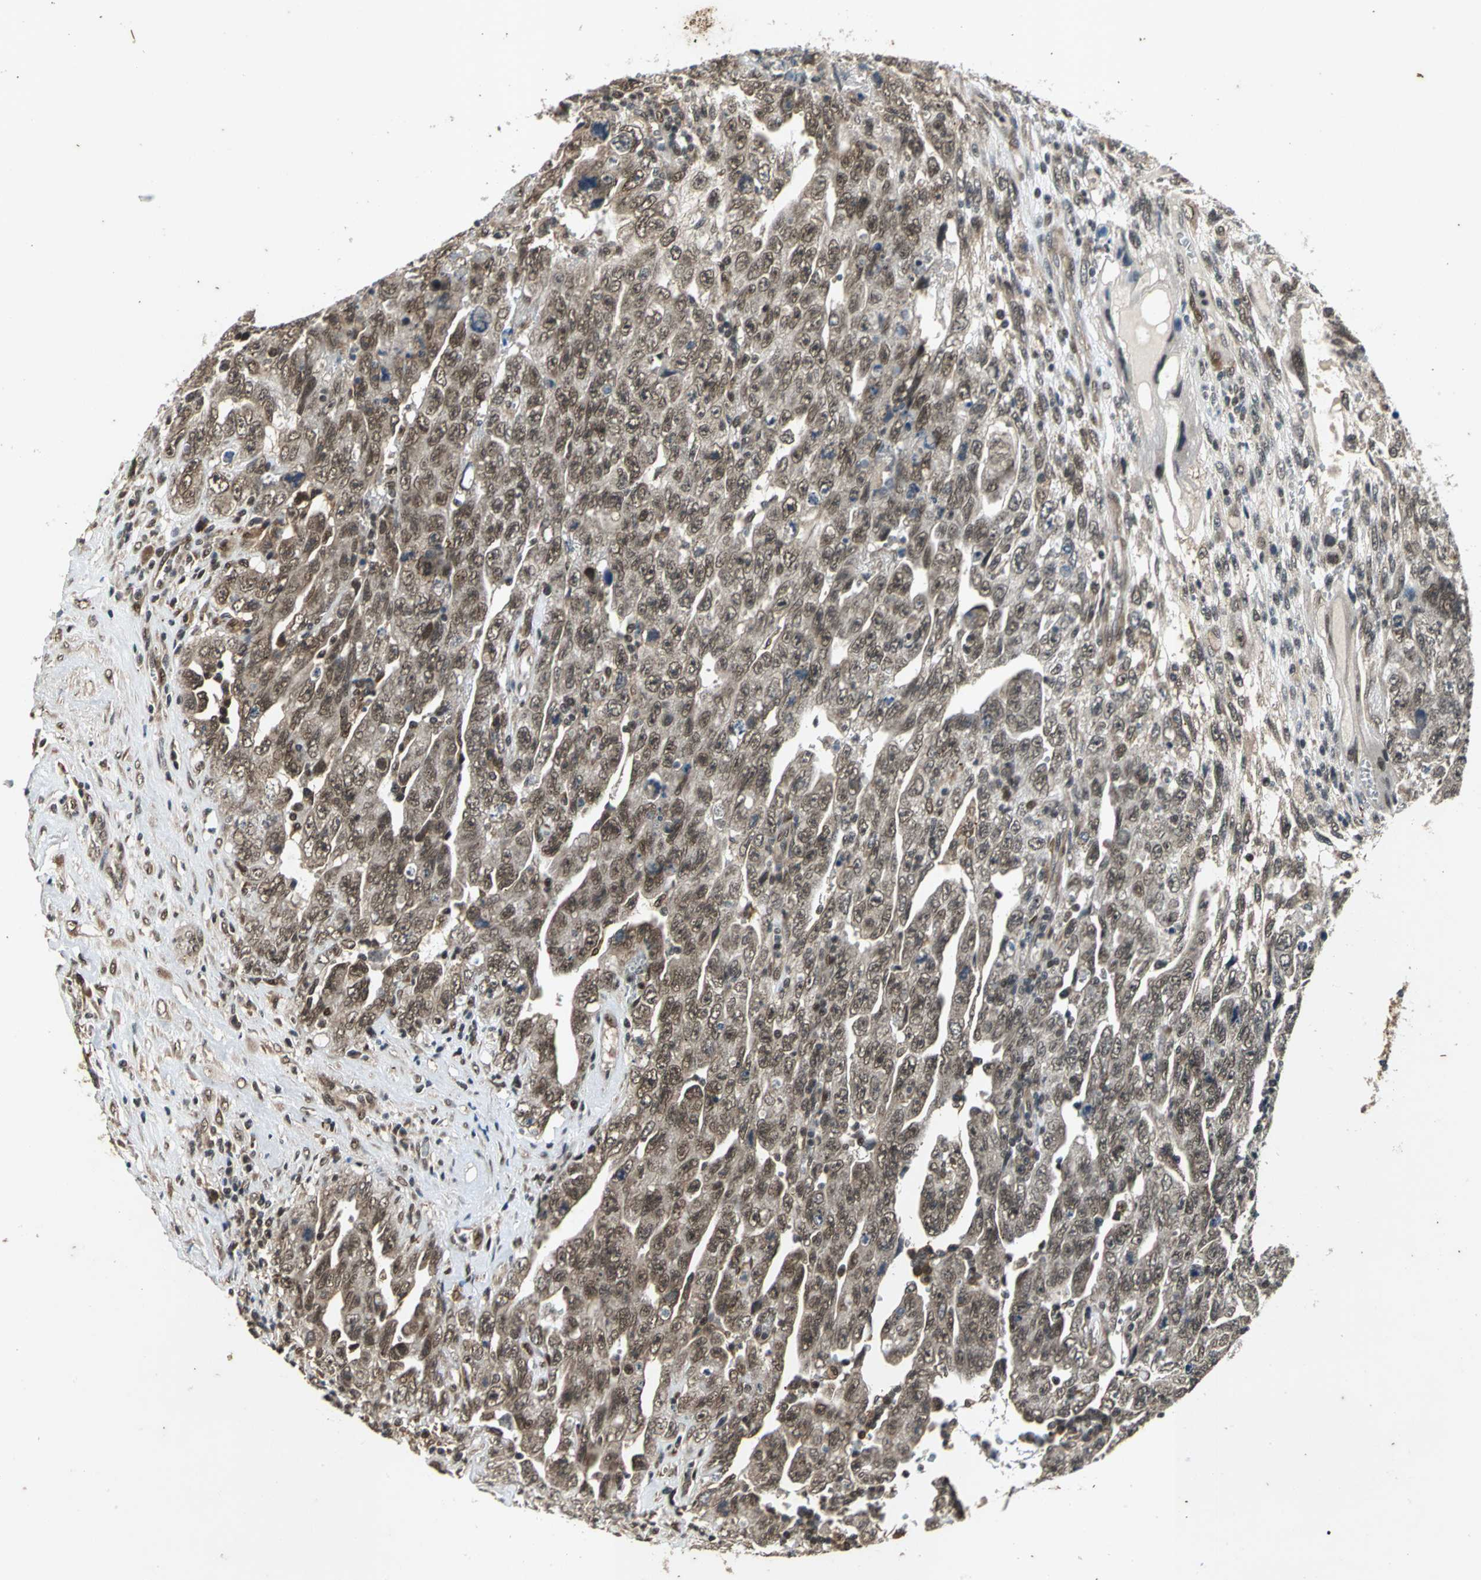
{"staining": {"intensity": "moderate", "quantity": ">75%", "location": "cytoplasmic/membranous,nuclear"}, "tissue": "testis cancer", "cell_type": "Tumor cells", "image_type": "cancer", "snomed": [{"axis": "morphology", "description": "Carcinoma, Embryonal, NOS"}, {"axis": "topography", "description": "Testis"}], "caption": "Embryonal carcinoma (testis) stained for a protein shows moderate cytoplasmic/membranous and nuclear positivity in tumor cells.", "gene": "NOTCH3", "patient": {"sex": "male", "age": 28}}